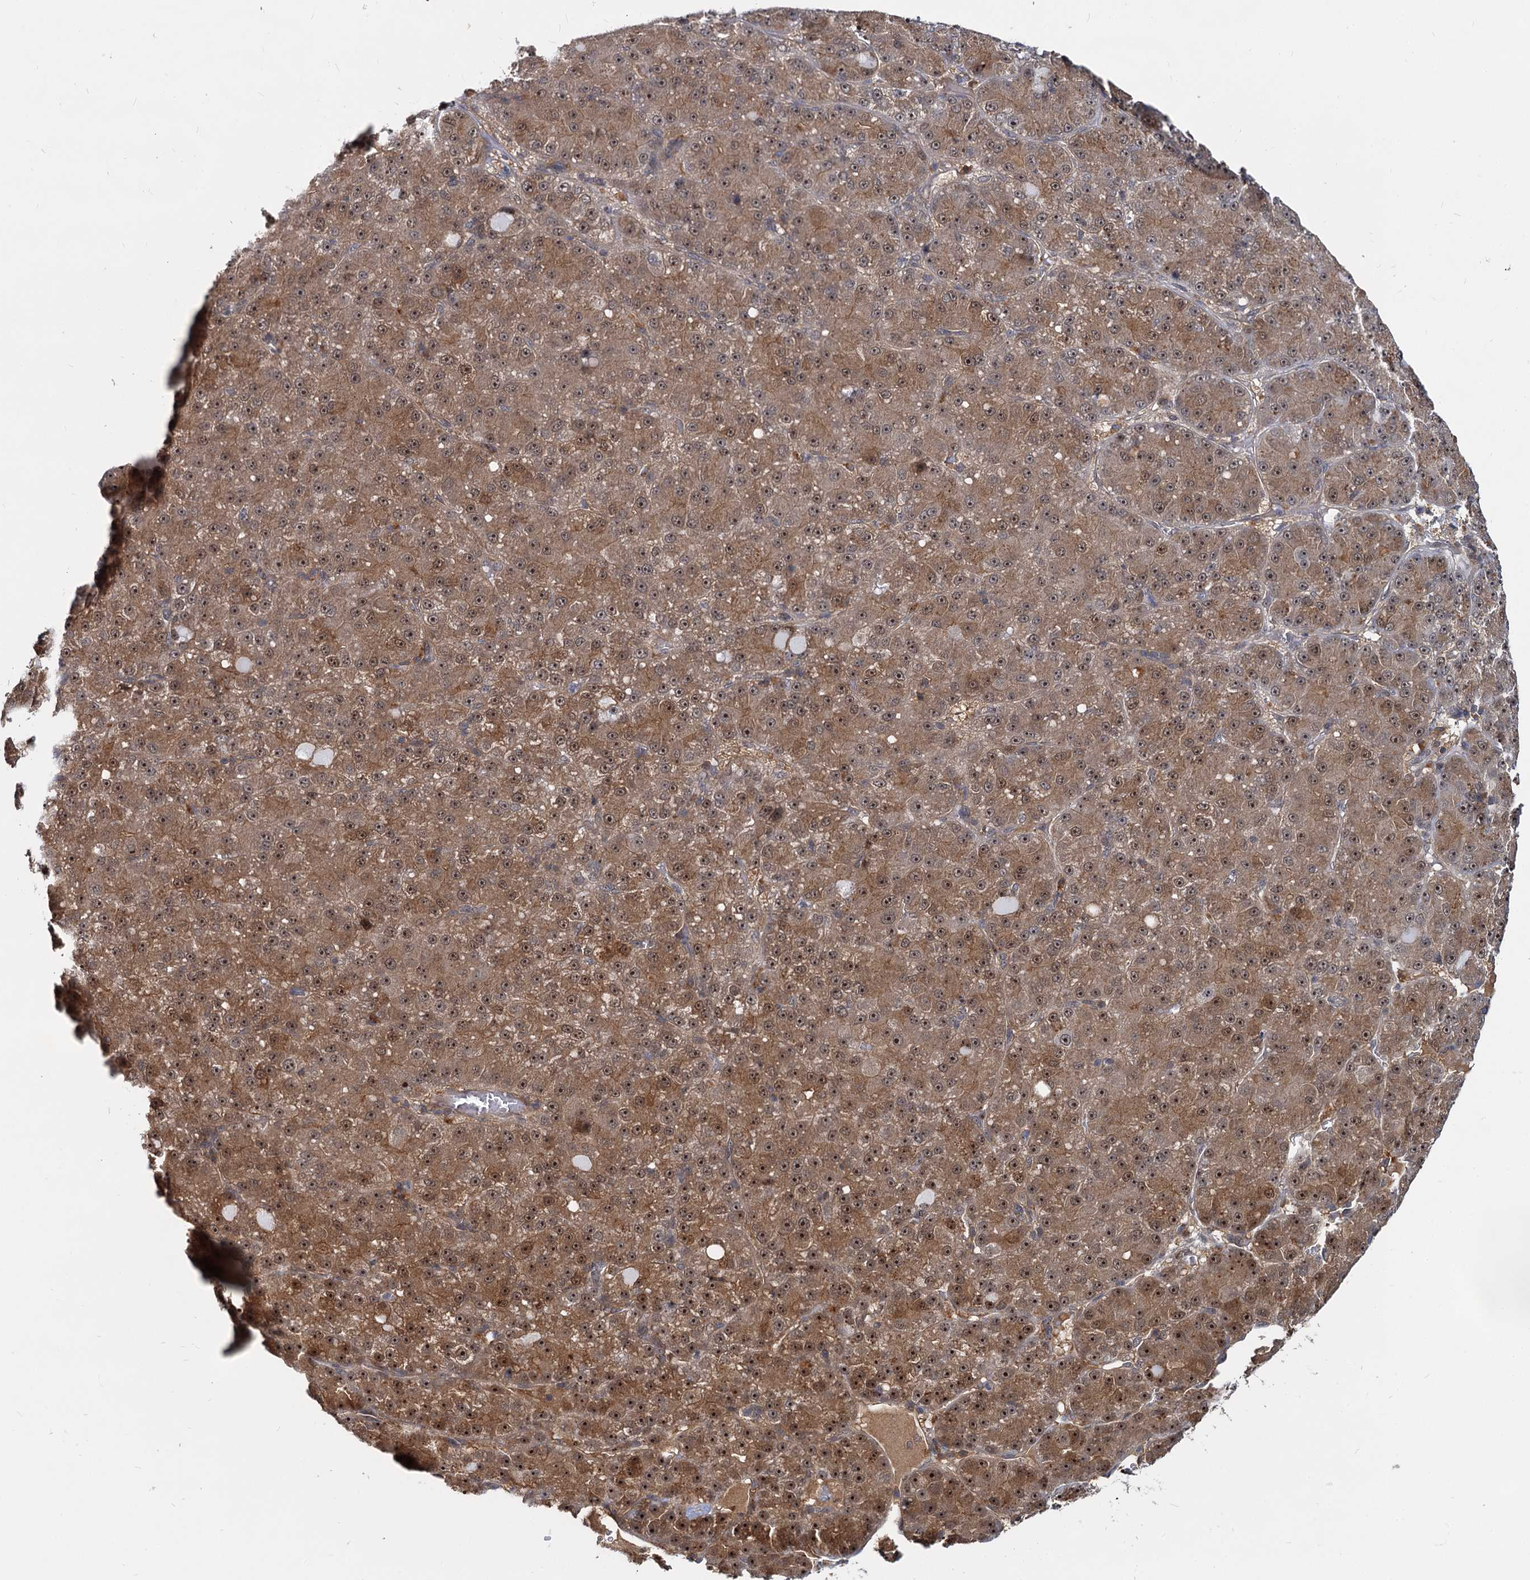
{"staining": {"intensity": "moderate", "quantity": ">75%", "location": "cytoplasmic/membranous,nuclear"}, "tissue": "liver cancer", "cell_type": "Tumor cells", "image_type": "cancer", "snomed": [{"axis": "morphology", "description": "Carcinoma, Hepatocellular, NOS"}, {"axis": "topography", "description": "Liver"}], "caption": "Moderate cytoplasmic/membranous and nuclear positivity is appreciated in about >75% of tumor cells in liver hepatocellular carcinoma.", "gene": "SNX15", "patient": {"sex": "male", "age": 67}}